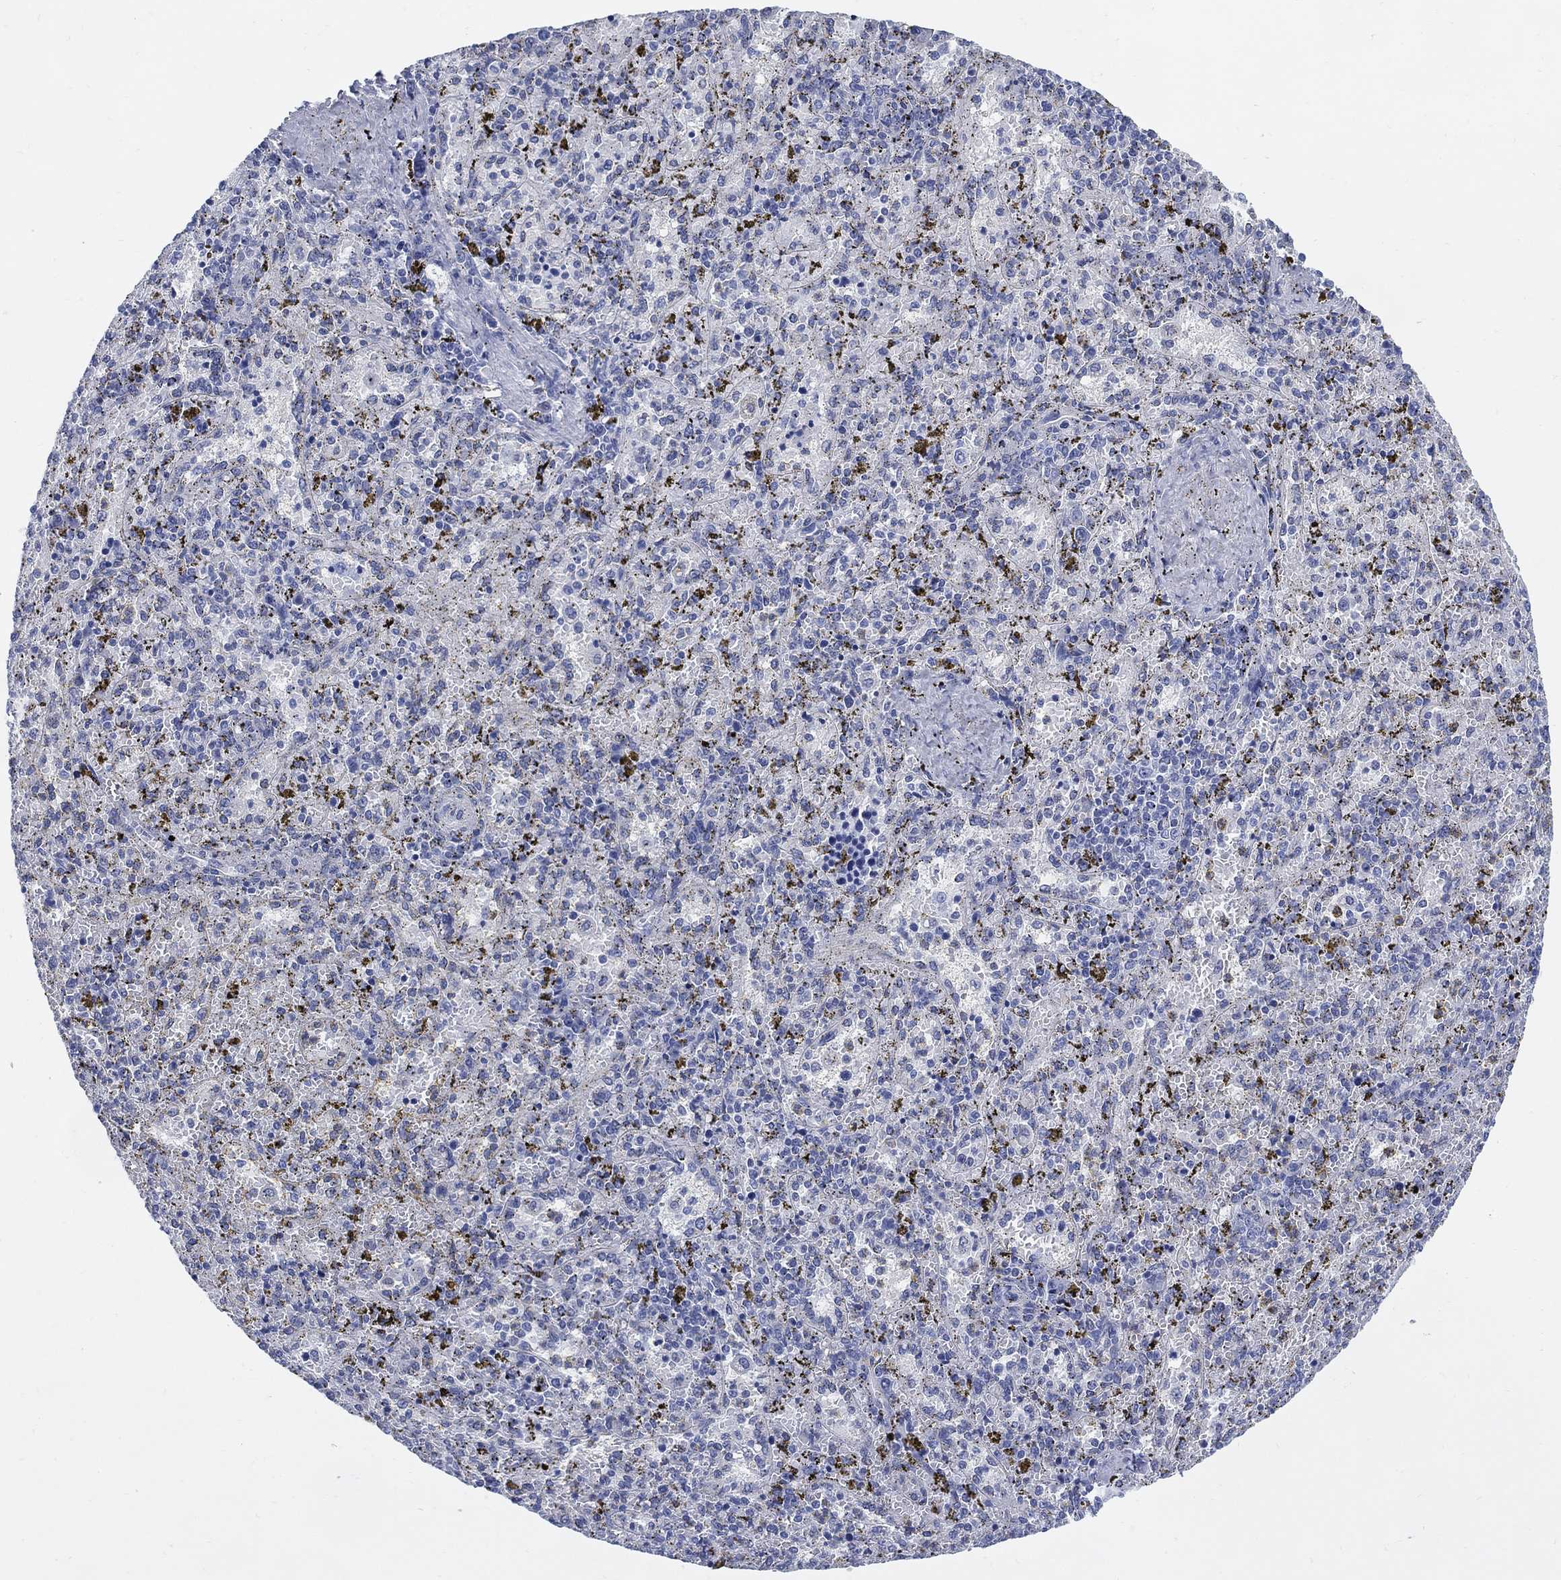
{"staining": {"intensity": "negative", "quantity": "none", "location": "none"}, "tissue": "spleen", "cell_type": "Cells in red pulp", "image_type": "normal", "snomed": [{"axis": "morphology", "description": "Normal tissue, NOS"}, {"axis": "topography", "description": "Spleen"}], "caption": "Immunohistochemistry micrograph of benign spleen: spleen stained with DAB displays no significant protein staining in cells in red pulp.", "gene": "DDI1", "patient": {"sex": "female", "age": 50}}